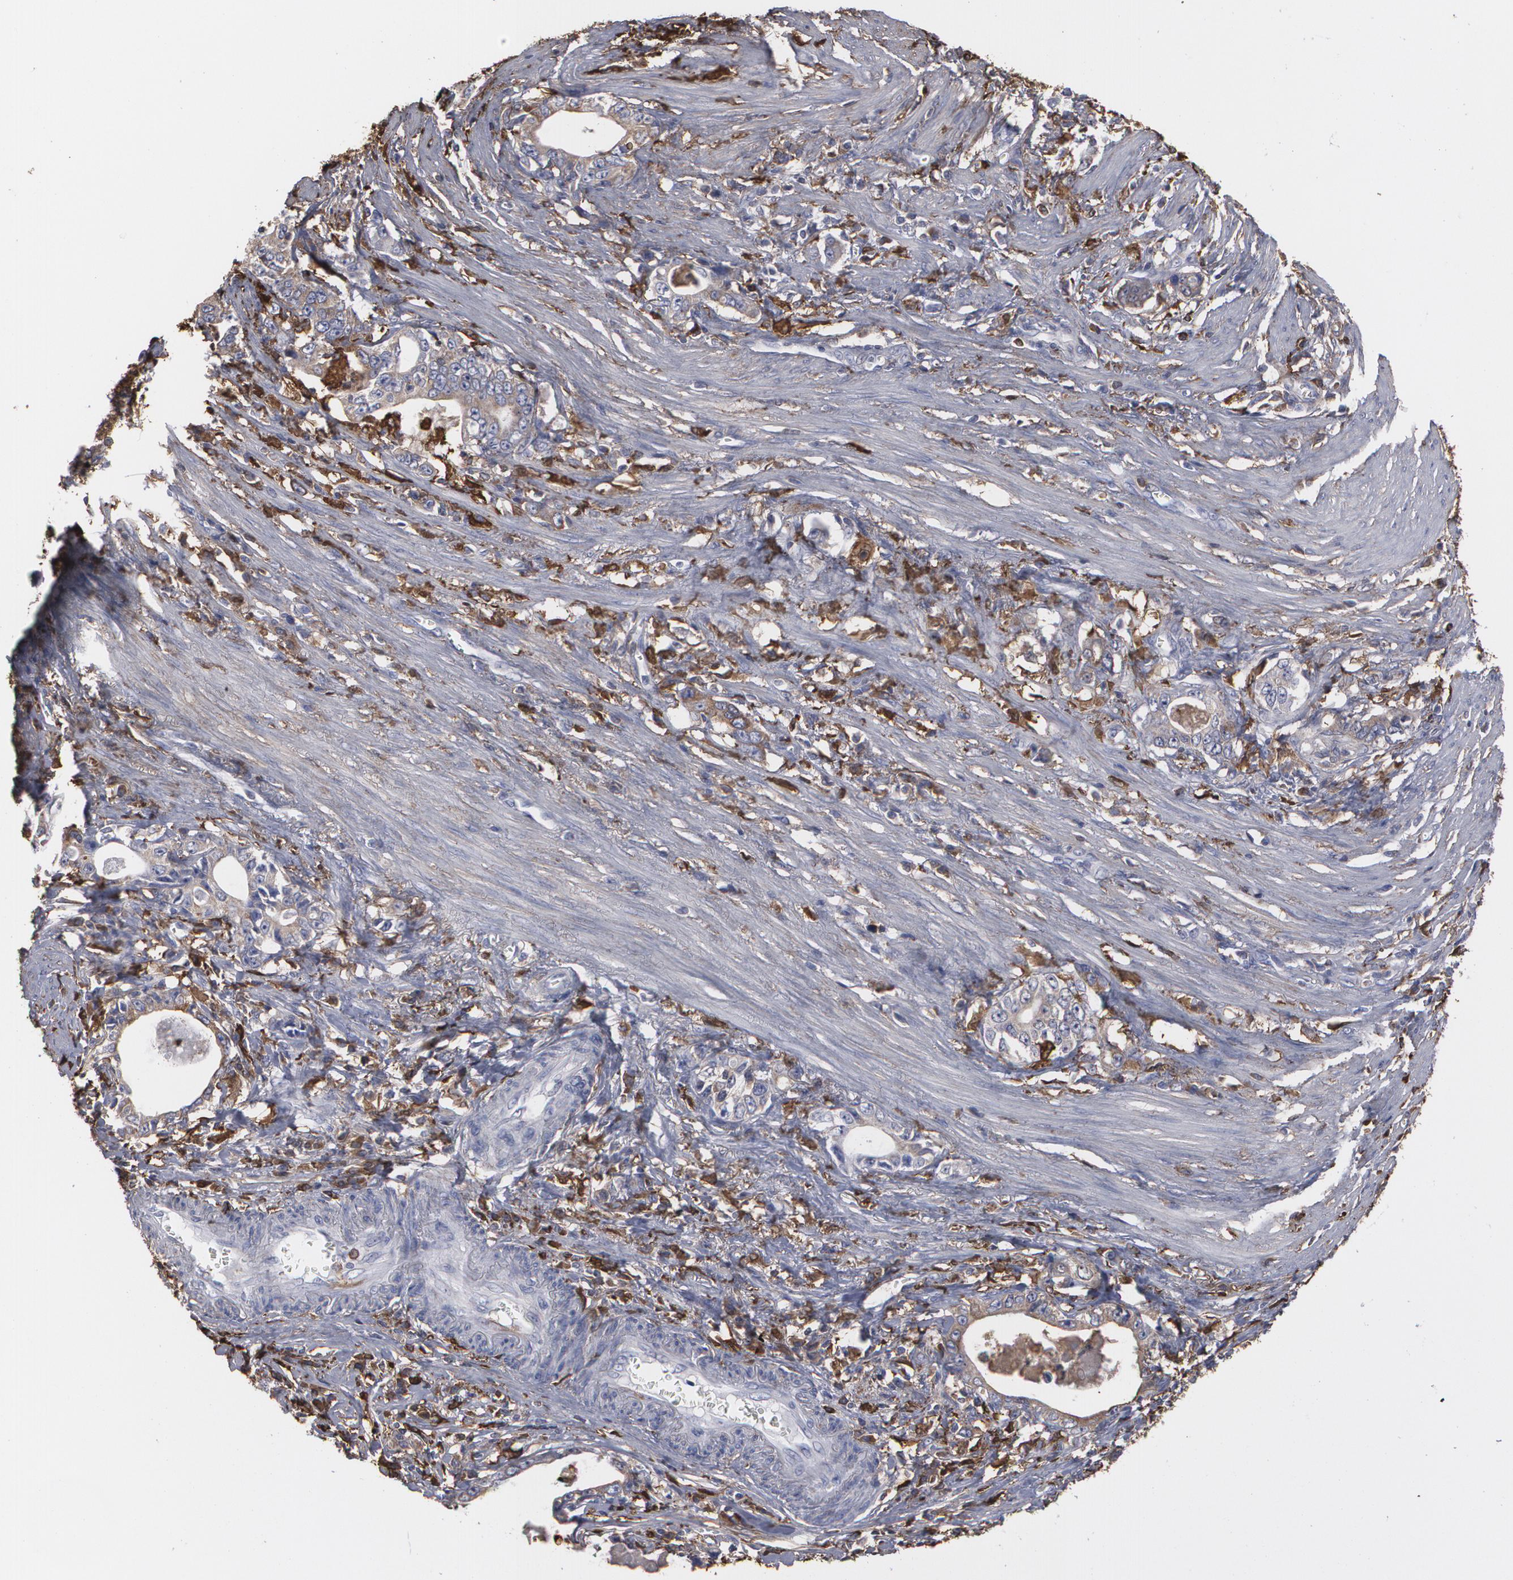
{"staining": {"intensity": "moderate", "quantity": ">75%", "location": "cytoplasmic/membranous"}, "tissue": "stomach cancer", "cell_type": "Tumor cells", "image_type": "cancer", "snomed": [{"axis": "morphology", "description": "Adenocarcinoma, NOS"}, {"axis": "topography", "description": "Stomach, lower"}], "caption": "Immunohistochemistry (IHC) of stomach cancer (adenocarcinoma) exhibits medium levels of moderate cytoplasmic/membranous expression in about >75% of tumor cells.", "gene": "ODC1", "patient": {"sex": "female", "age": 72}}